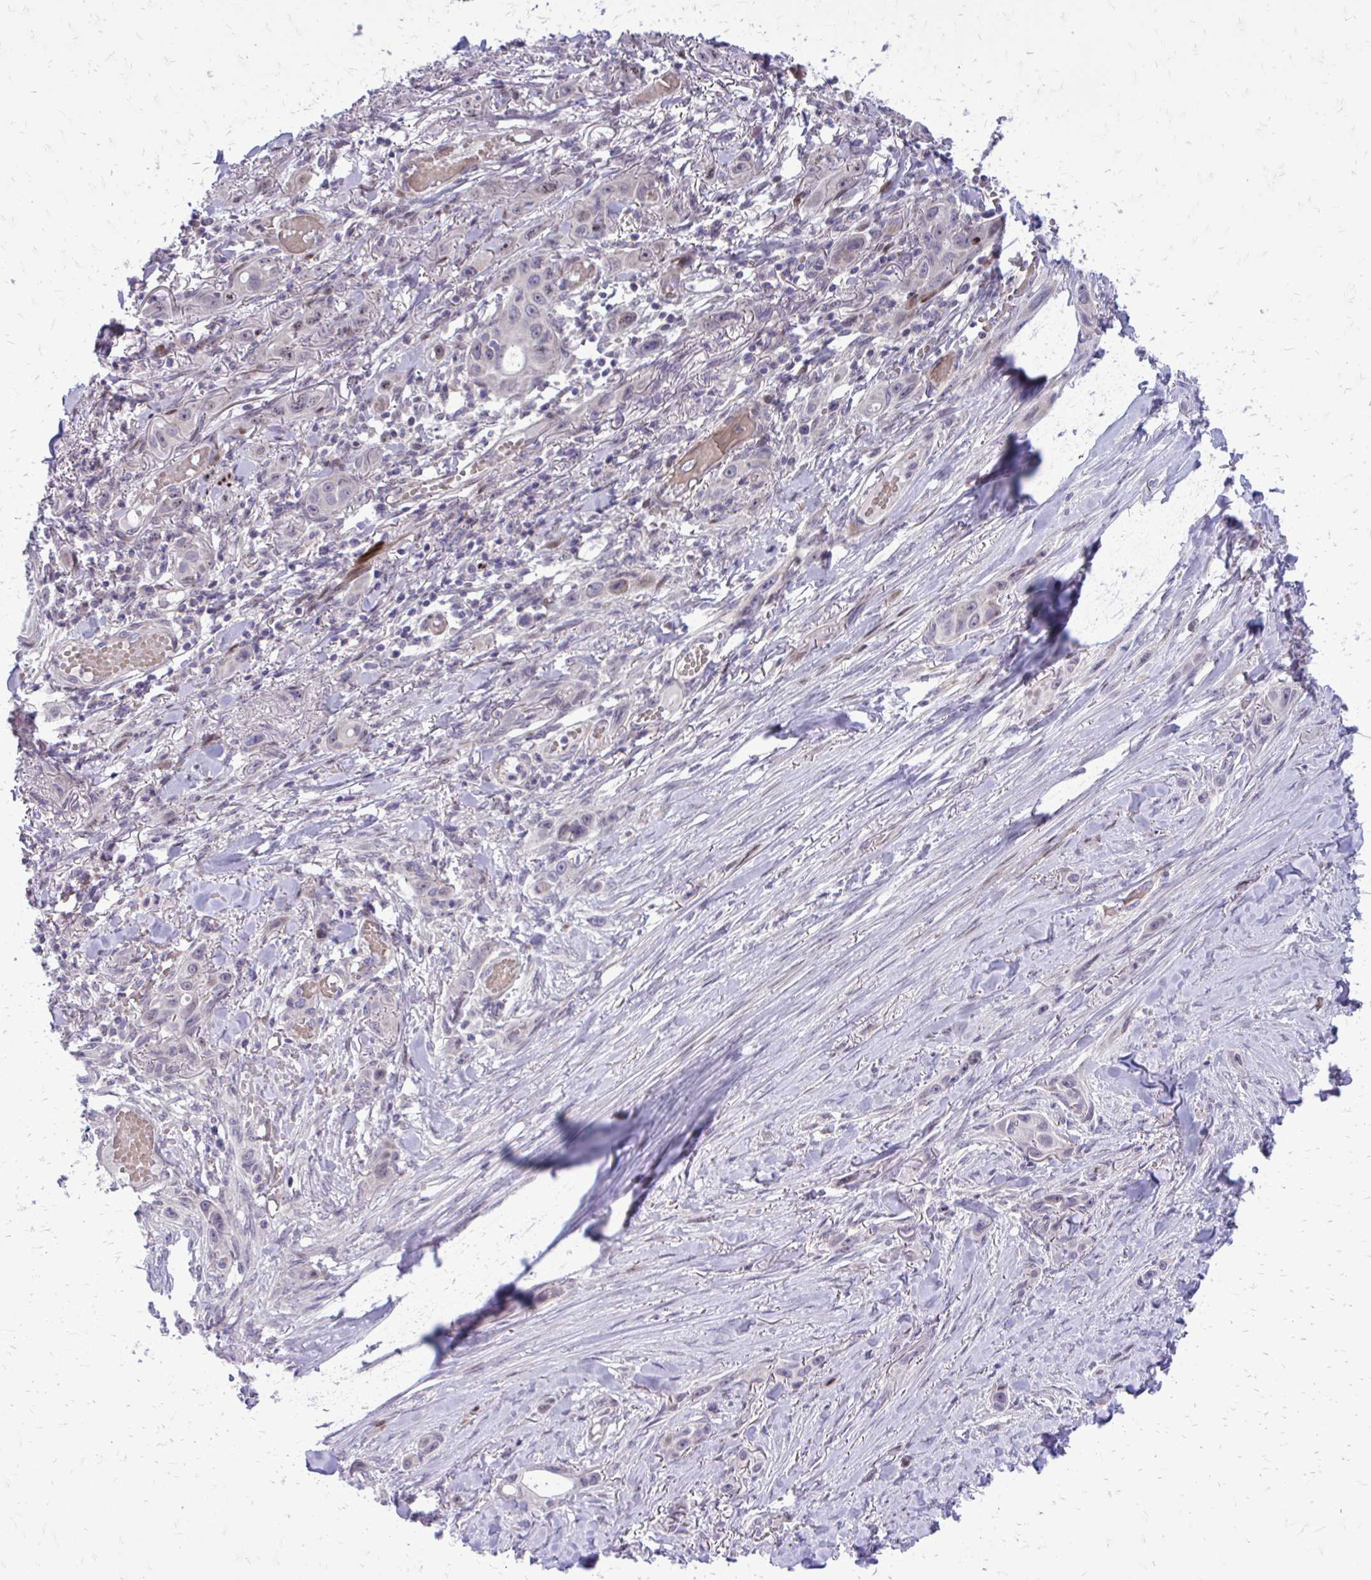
{"staining": {"intensity": "negative", "quantity": "none", "location": "none"}, "tissue": "skin cancer", "cell_type": "Tumor cells", "image_type": "cancer", "snomed": [{"axis": "morphology", "description": "Squamous cell carcinoma, NOS"}, {"axis": "topography", "description": "Skin"}], "caption": "This histopathology image is of squamous cell carcinoma (skin) stained with immunohistochemistry (IHC) to label a protein in brown with the nuclei are counter-stained blue. There is no positivity in tumor cells.", "gene": "PPDPFL", "patient": {"sex": "female", "age": 69}}